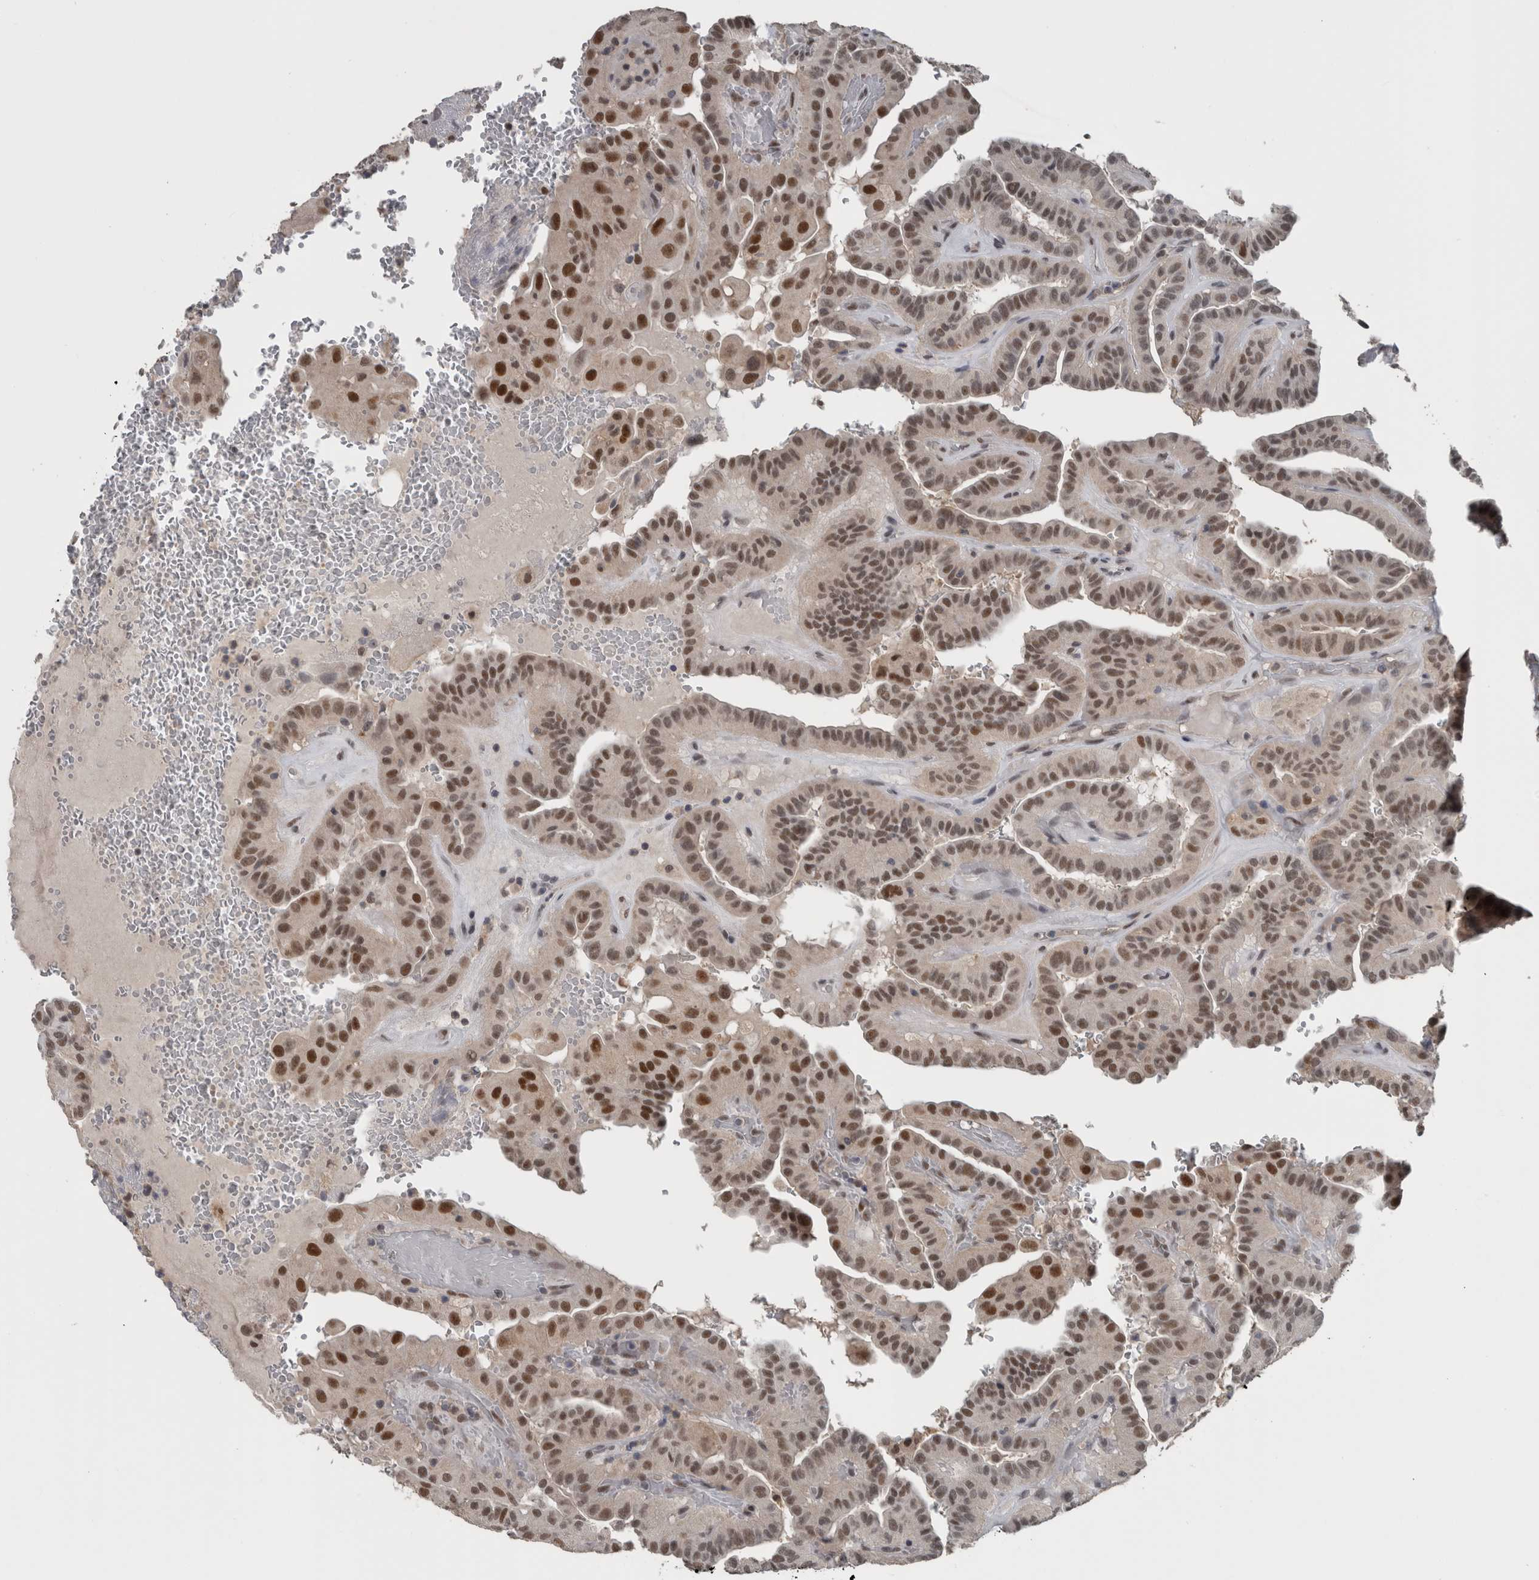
{"staining": {"intensity": "strong", "quantity": ">75%", "location": "nuclear"}, "tissue": "thyroid cancer", "cell_type": "Tumor cells", "image_type": "cancer", "snomed": [{"axis": "morphology", "description": "Papillary adenocarcinoma, NOS"}, {"axis": "topography", "description": "Thyroid gland"}], "caption": "High-power microscopy captured an immunohistochemistry (IHC) micrograph of thyroid cancer (papillary adenocarcinoma), revealing strong nuclear positivity in approximately >75% of tumor cells.", "gene": "ZBTB21", "patient": {"sex": "male", "age": 77}}